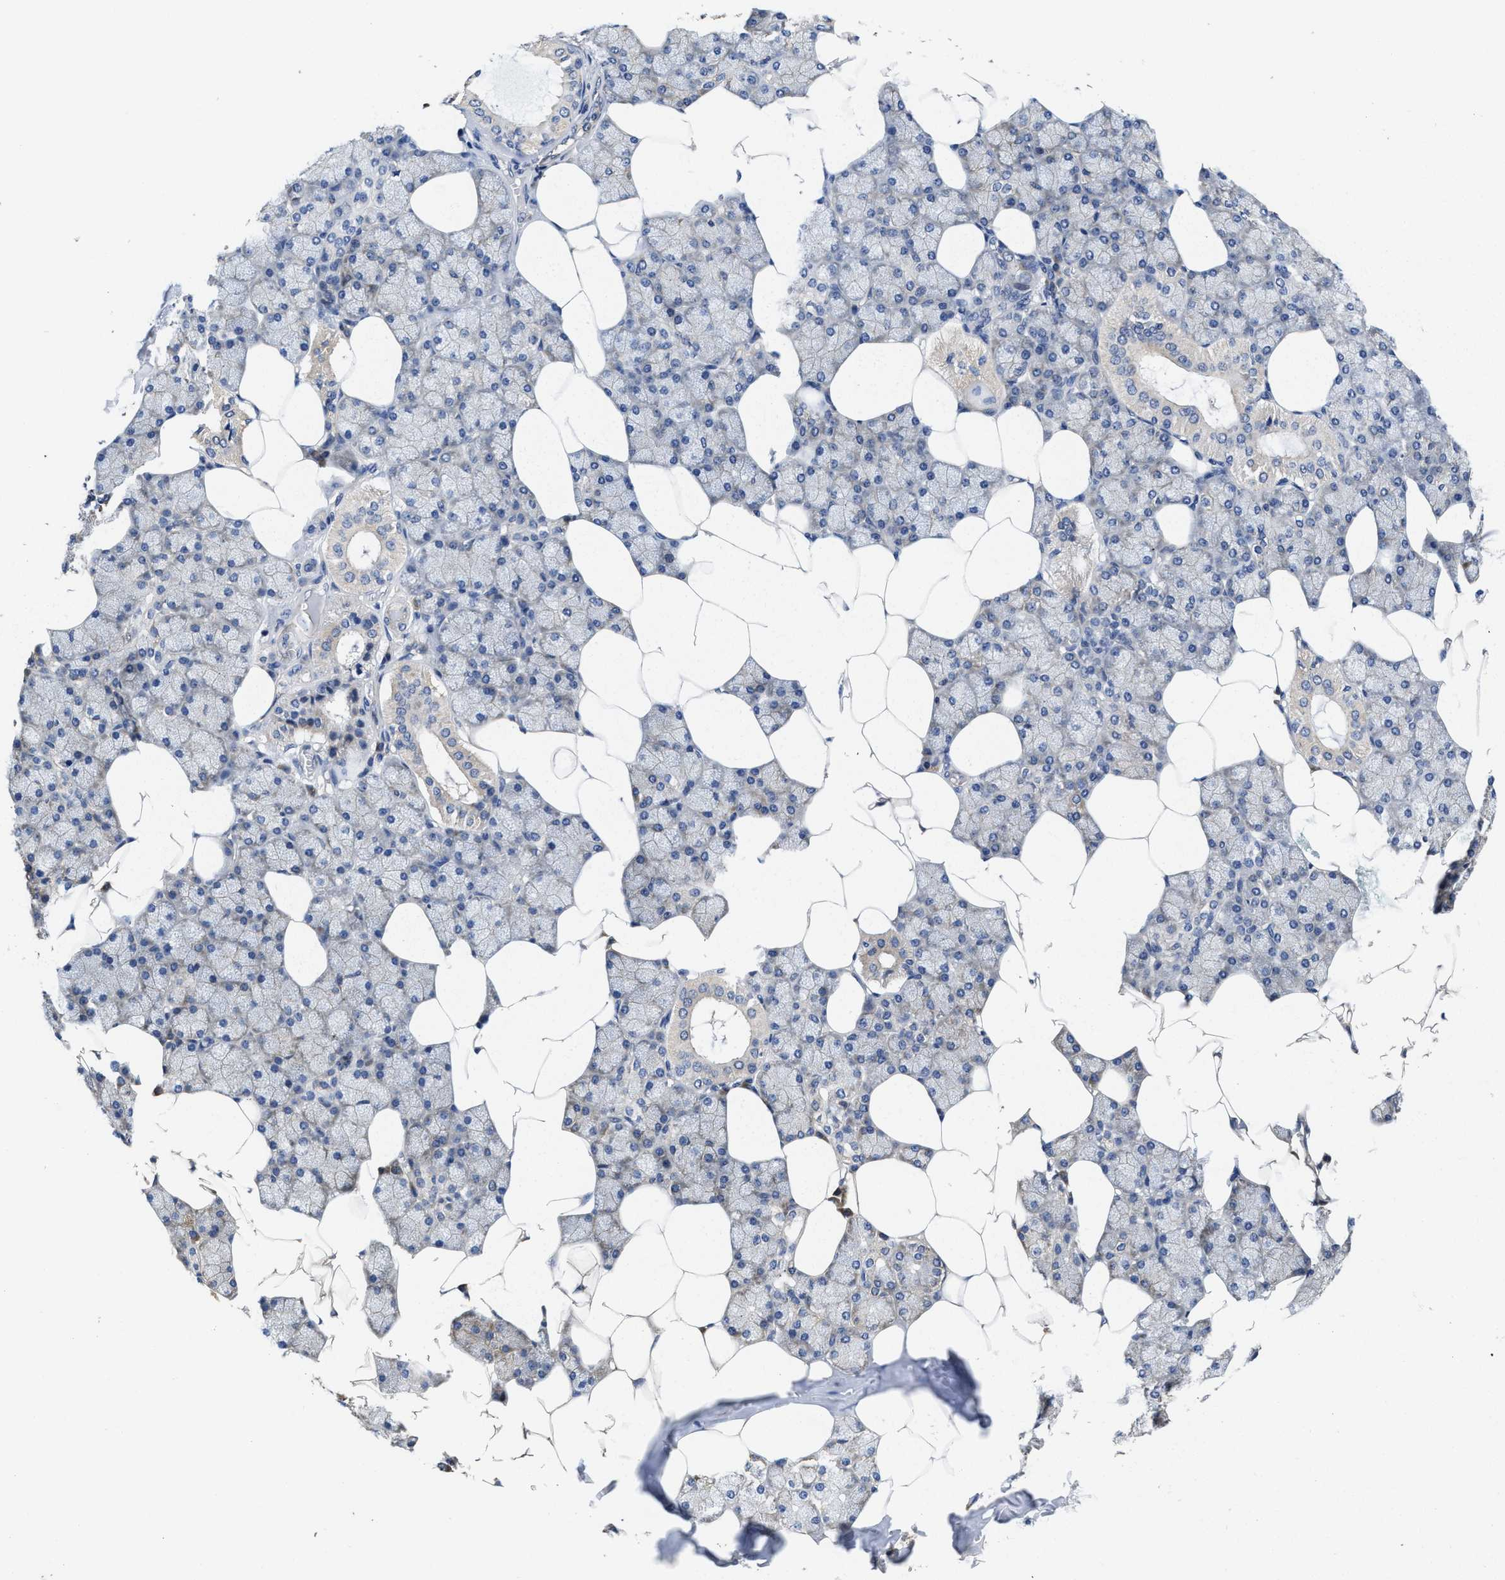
{"staining": {"intensity": "moderate", "quantity": "<25%", "location": "cytoplasmic/membranous"}, "tissue": "salivary gland", "cell_type": "Glandular cells", "image_type": "normal", "snomed": [{"axis": "morphology", "description": "Normal tissue, NOS"}, {"axis": "topography", "description": "Salivary gland"}], "caption": "Immunohistochemistry (IHC) (DAB) staining of benign salivary gland shows moderate cytoplasmic/membranous protein expression in about <25% of glandular cells.", "gene": "TRAF6", "patient": {"sex": "male", "age": 62}}